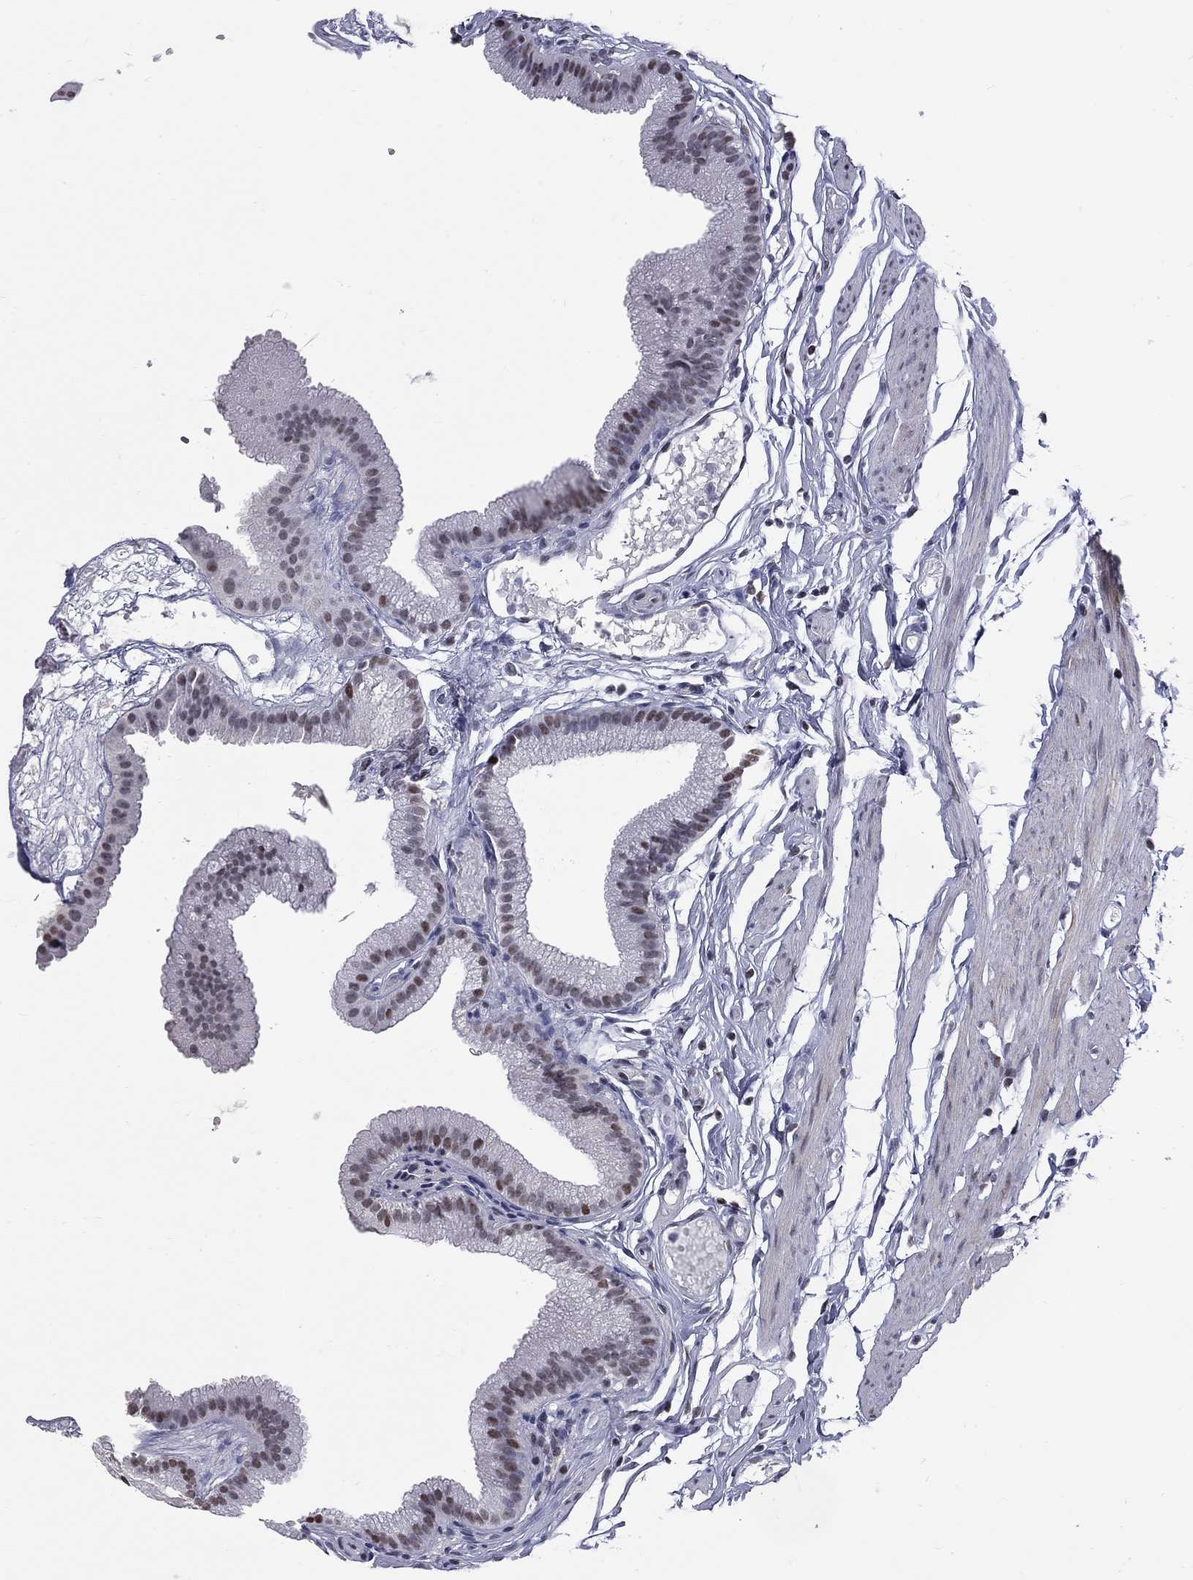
{"staining": {"intensity": "moderate", "quantity": "<25%", "location": "nuclear"}, "tissue": "gallbladder", "cell_type": "Glandular cells", "image_type": "normal", "snomed": [{"axis": "morphology", "description": "Normal tissue, NOS"}, {"axis": "topography", "description": "Gallbladder"}], "caption": "Immunohistochemical staining of benign gallbladder demonstrates low levels of moderate nuclear staining in about <25% of glandular cells.", "gene": "ZNF154", "patient": {"sex": "female", "age": 45}}